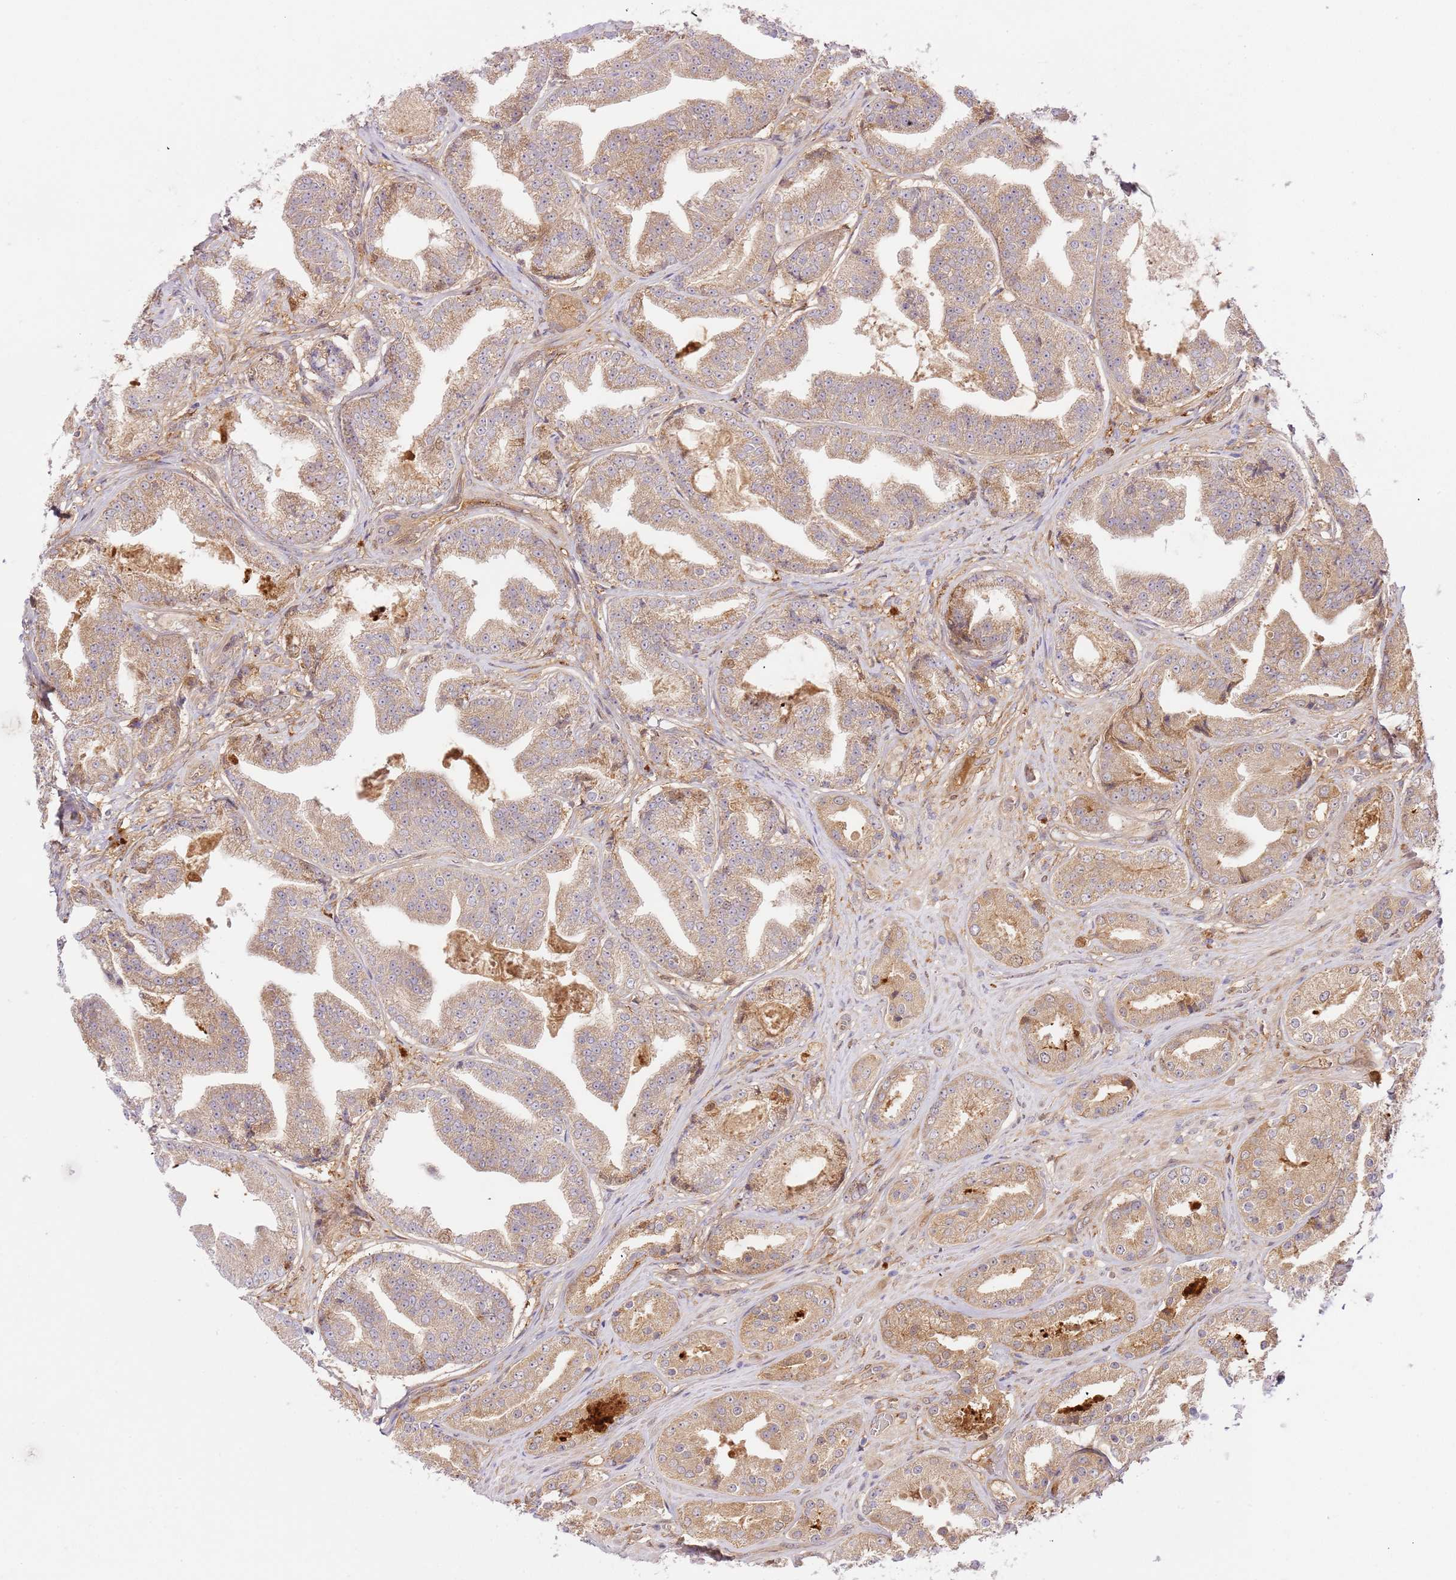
{"staining": {"intensity": "weak", "quantity": ">75%", "location": "cytoplasmic/membranous"}, "tissue": "prostate cancer", "cell_type": "Tumor cells", "image_type": "cancer", "snomed": [{"axis": "morphology", "description": "Adenocarcinoma, High grade"}, {"axis": "topography", "description": "Prostate"}], "caption": "Prostate cancer (adenocarcinoma (high-grade)) stained with a protein marker exhibits weak staining in tumor cells.", "gene": "C8G", "patient": {"sex": "male", "age": 63}}